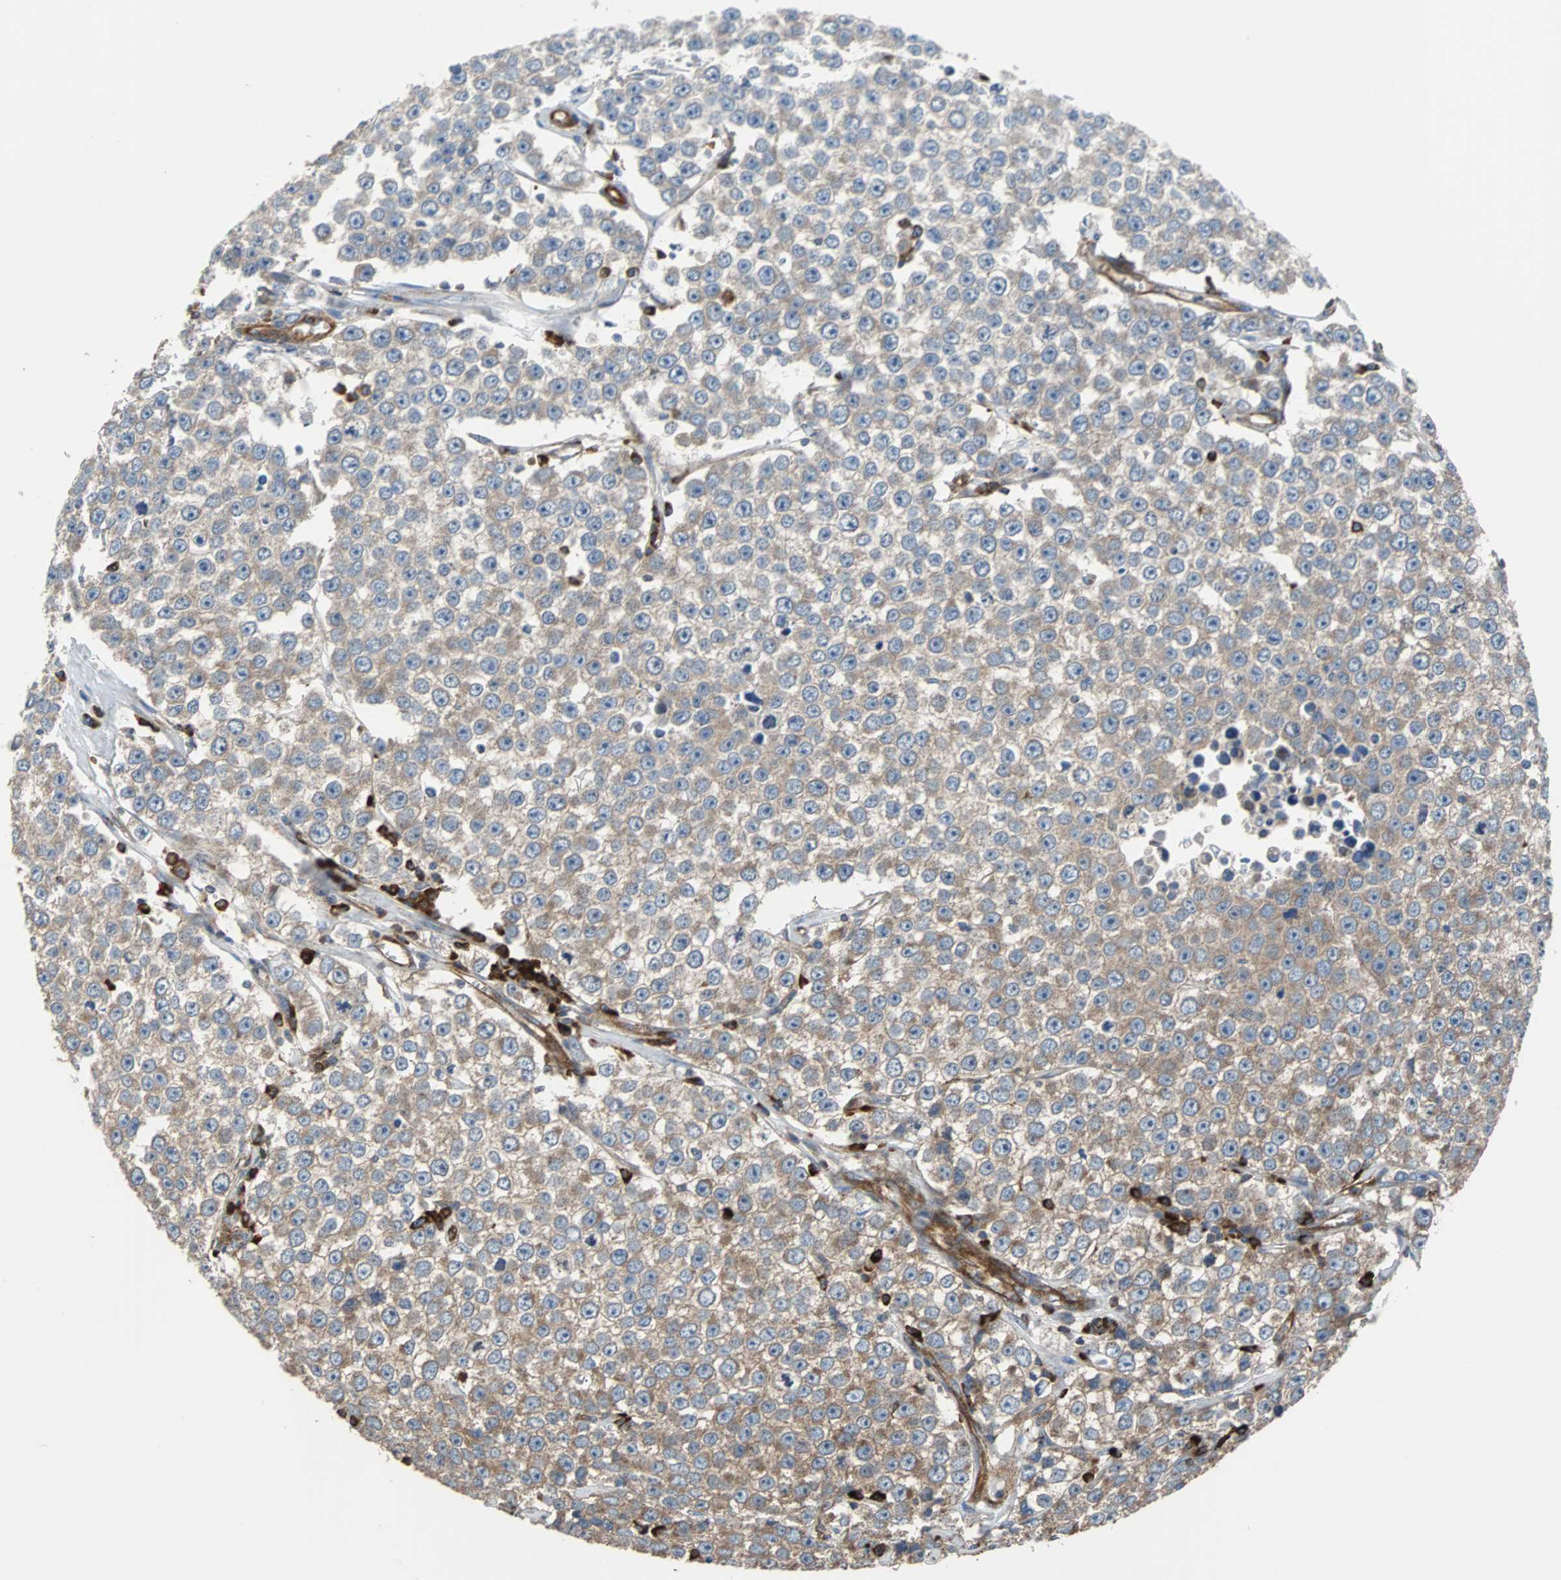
{"staining": {"intensity": "weak", "quantity": ">75%", "location": "cytoplasmic/membranous"}, "tissue": "testis cancer", "cell_type": "Tumor cells", "image_type": "cancer", "snomed": [{"axis": "morphology", "description": "Seminoma, NOS"}, {"axis": "morphology", "description": "Carcinoma, Embryonal, NOS"}, {"axis": "topography", "description": "Testis"}], "caption": "Embryonal carcinoma (testis) stained for a protein (brown) displays weak cytoplasmic/membranous positive staining in about >75% of tumor cells.", "gene": "PLCG2", "patient": {"sex": "male", "age": 52}}